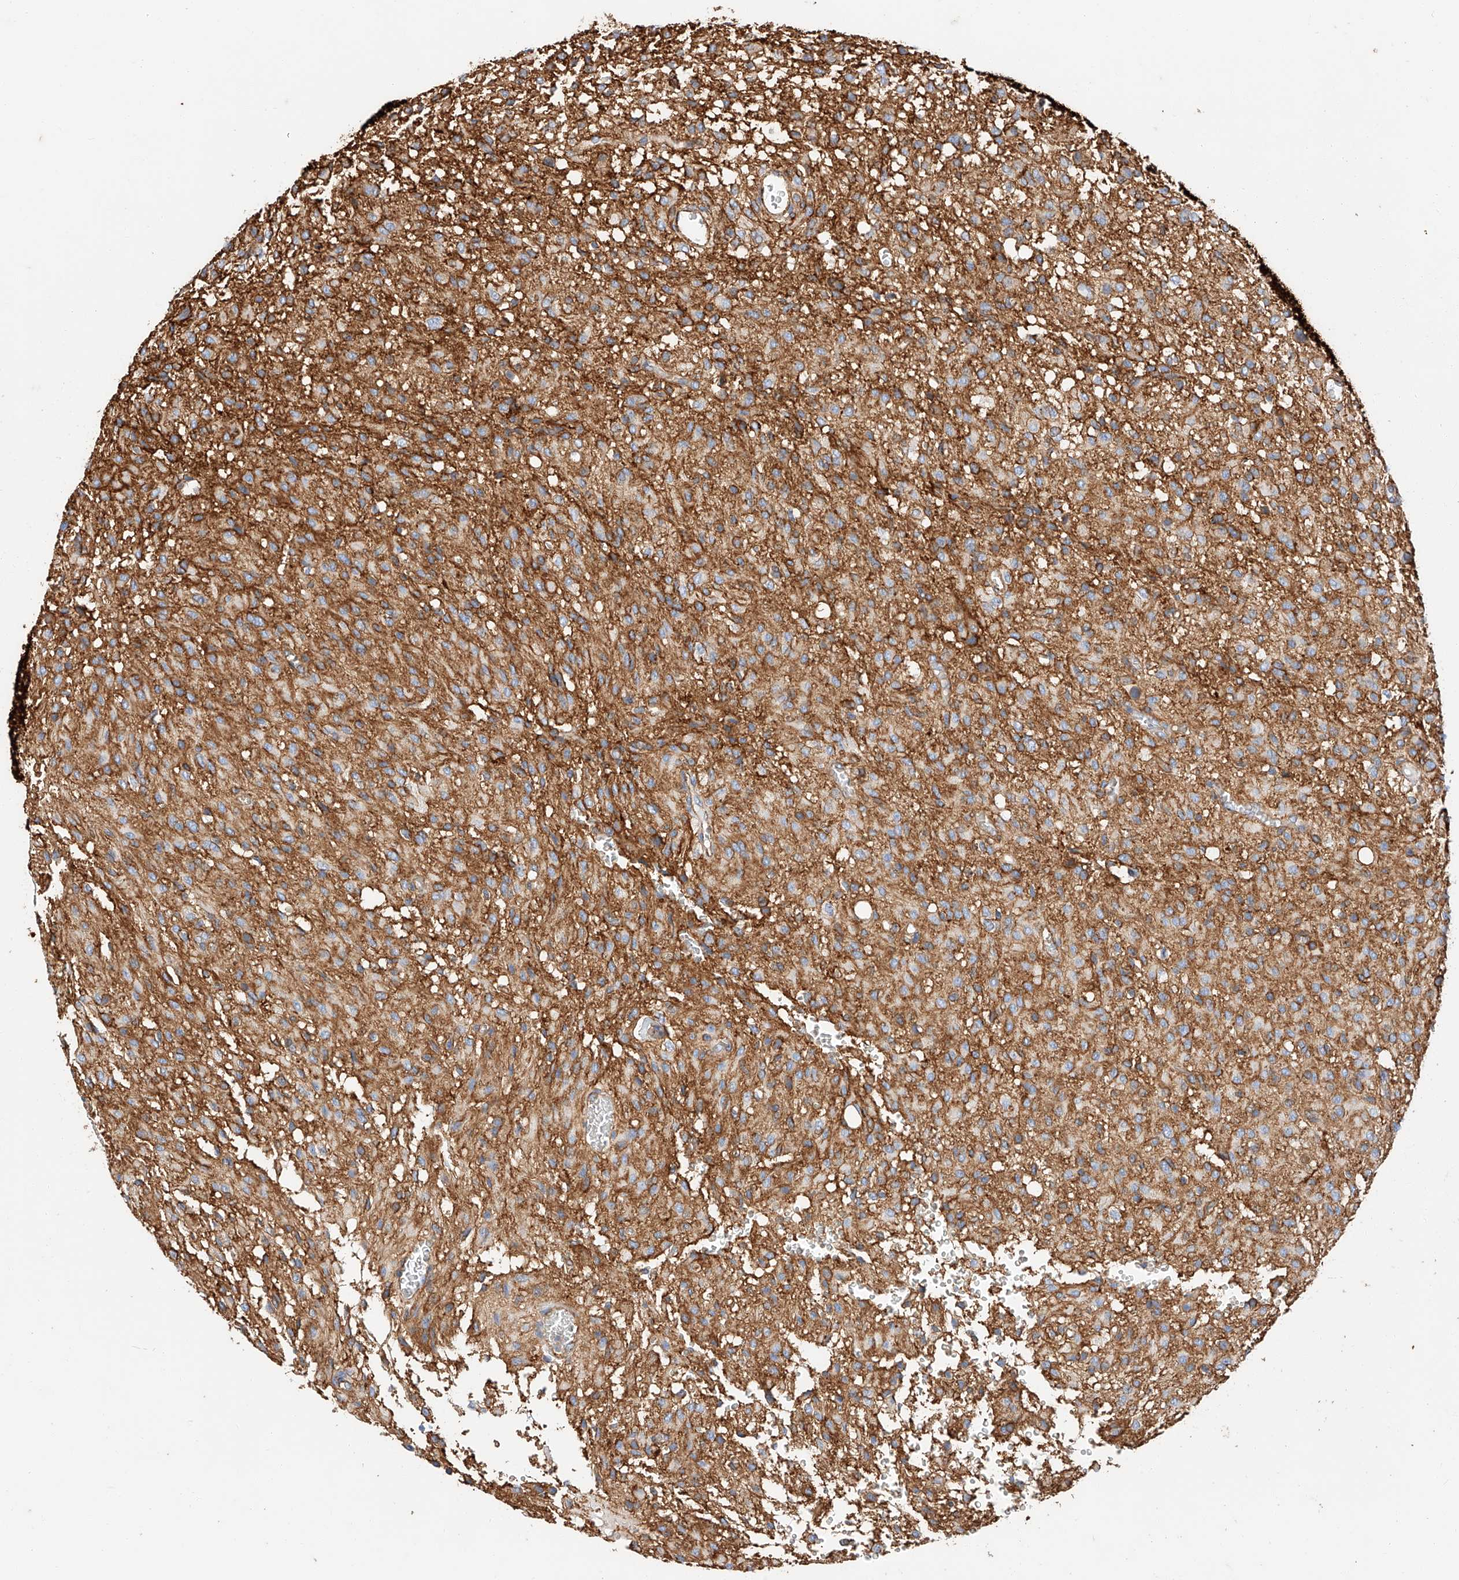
{"staining": {"intensity": "negative", "quantity": "none", "location": "none"}, "tissue": "glioma", "cell_type": "Tumor cells", "image_type": "cancer", "snomed": [{"axis": "morphology", "description": "Glioma, malignant, High grade"}, {"axis": "topography", "description": "Brain"}], "caption": "DAB immunohistochemical staining of glioma displays no significant staining in tumor cells.", "gene": "HAUS4", "patient": {"sex": "female", "age": 59}}